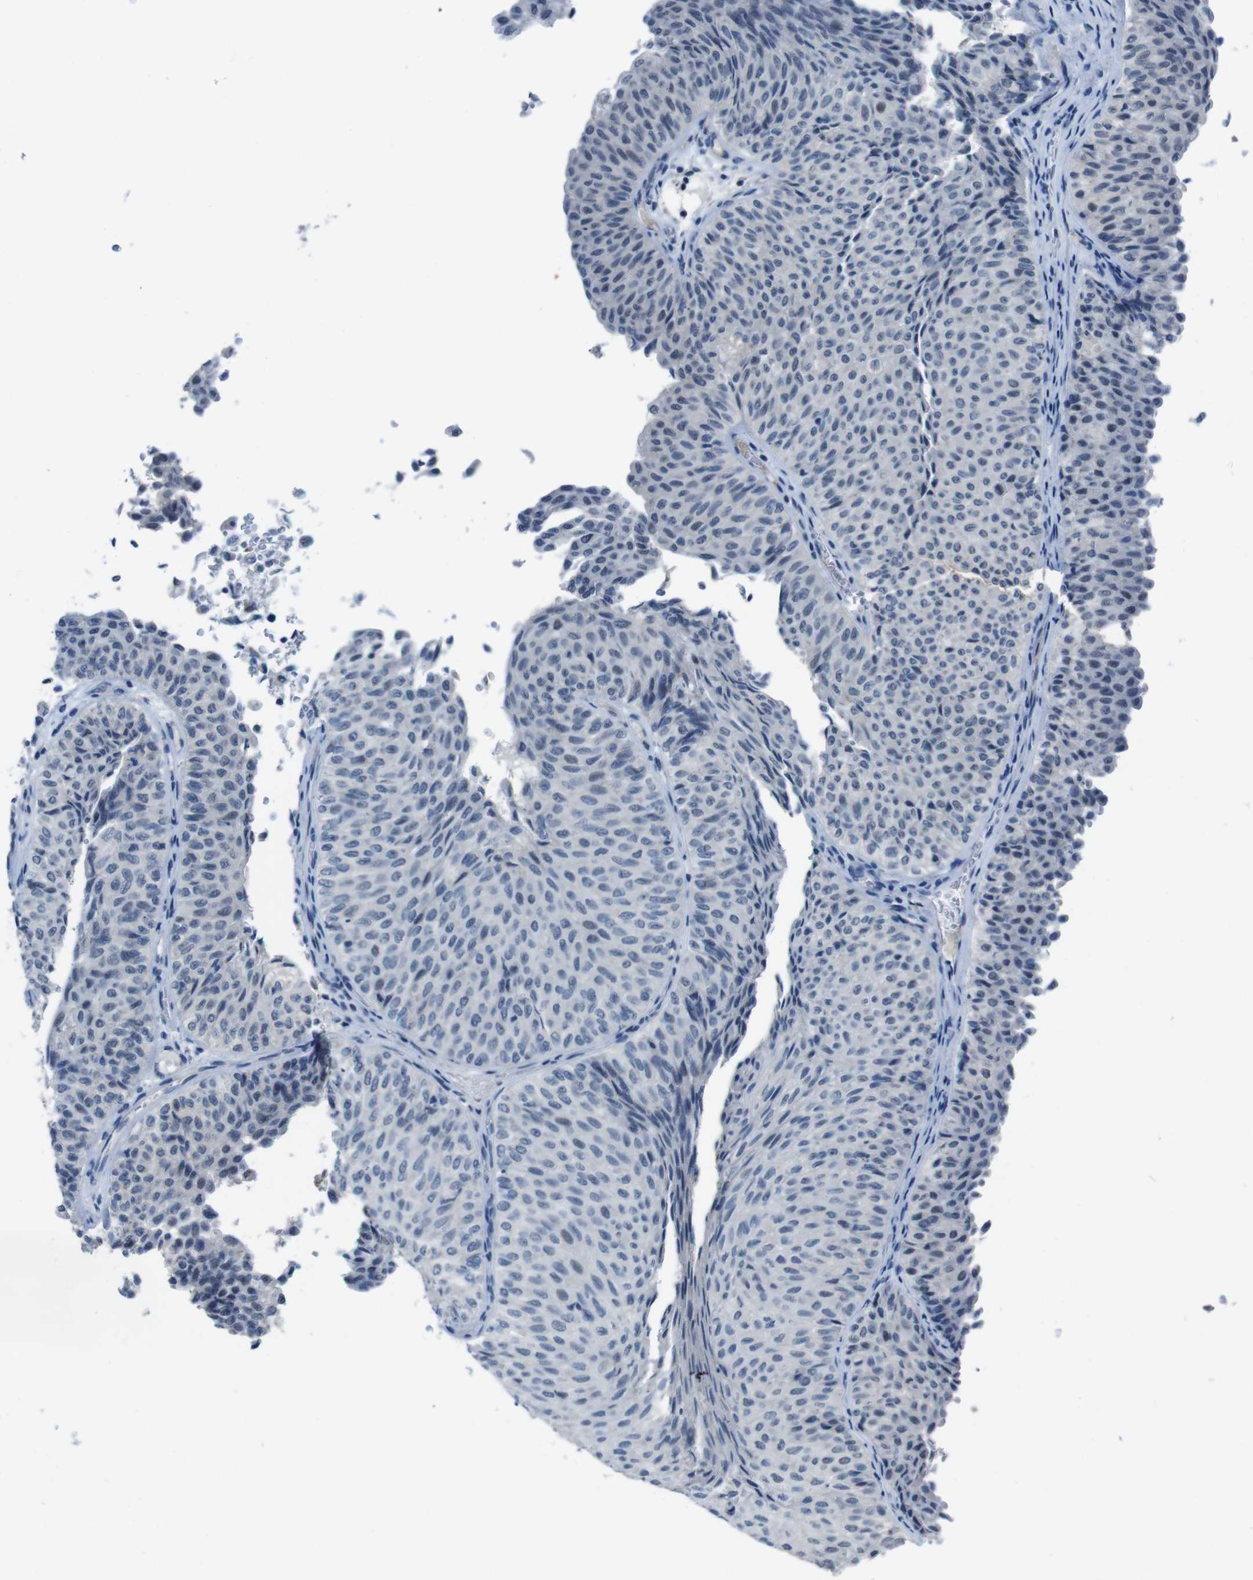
{"staining": {"intensity": "negative", "quantity": "none", "location": "none"}, "tissue": "urothelial cancer", "cell_type": "Tumor cells", "image_type": "cancer", "snomed": [{"axis": "morphology", "description": "Urothelial carcinoma, Low grade"}, {"axis": "topography", "description": "Urinary bladder"}], "caption": "This is an immunohistochemistry photomicrograph of human urothelial cancer. There is no positivity in tumor cells.", "gene": "CDHR2", "patient": {"sex": "male", "age": 78}}